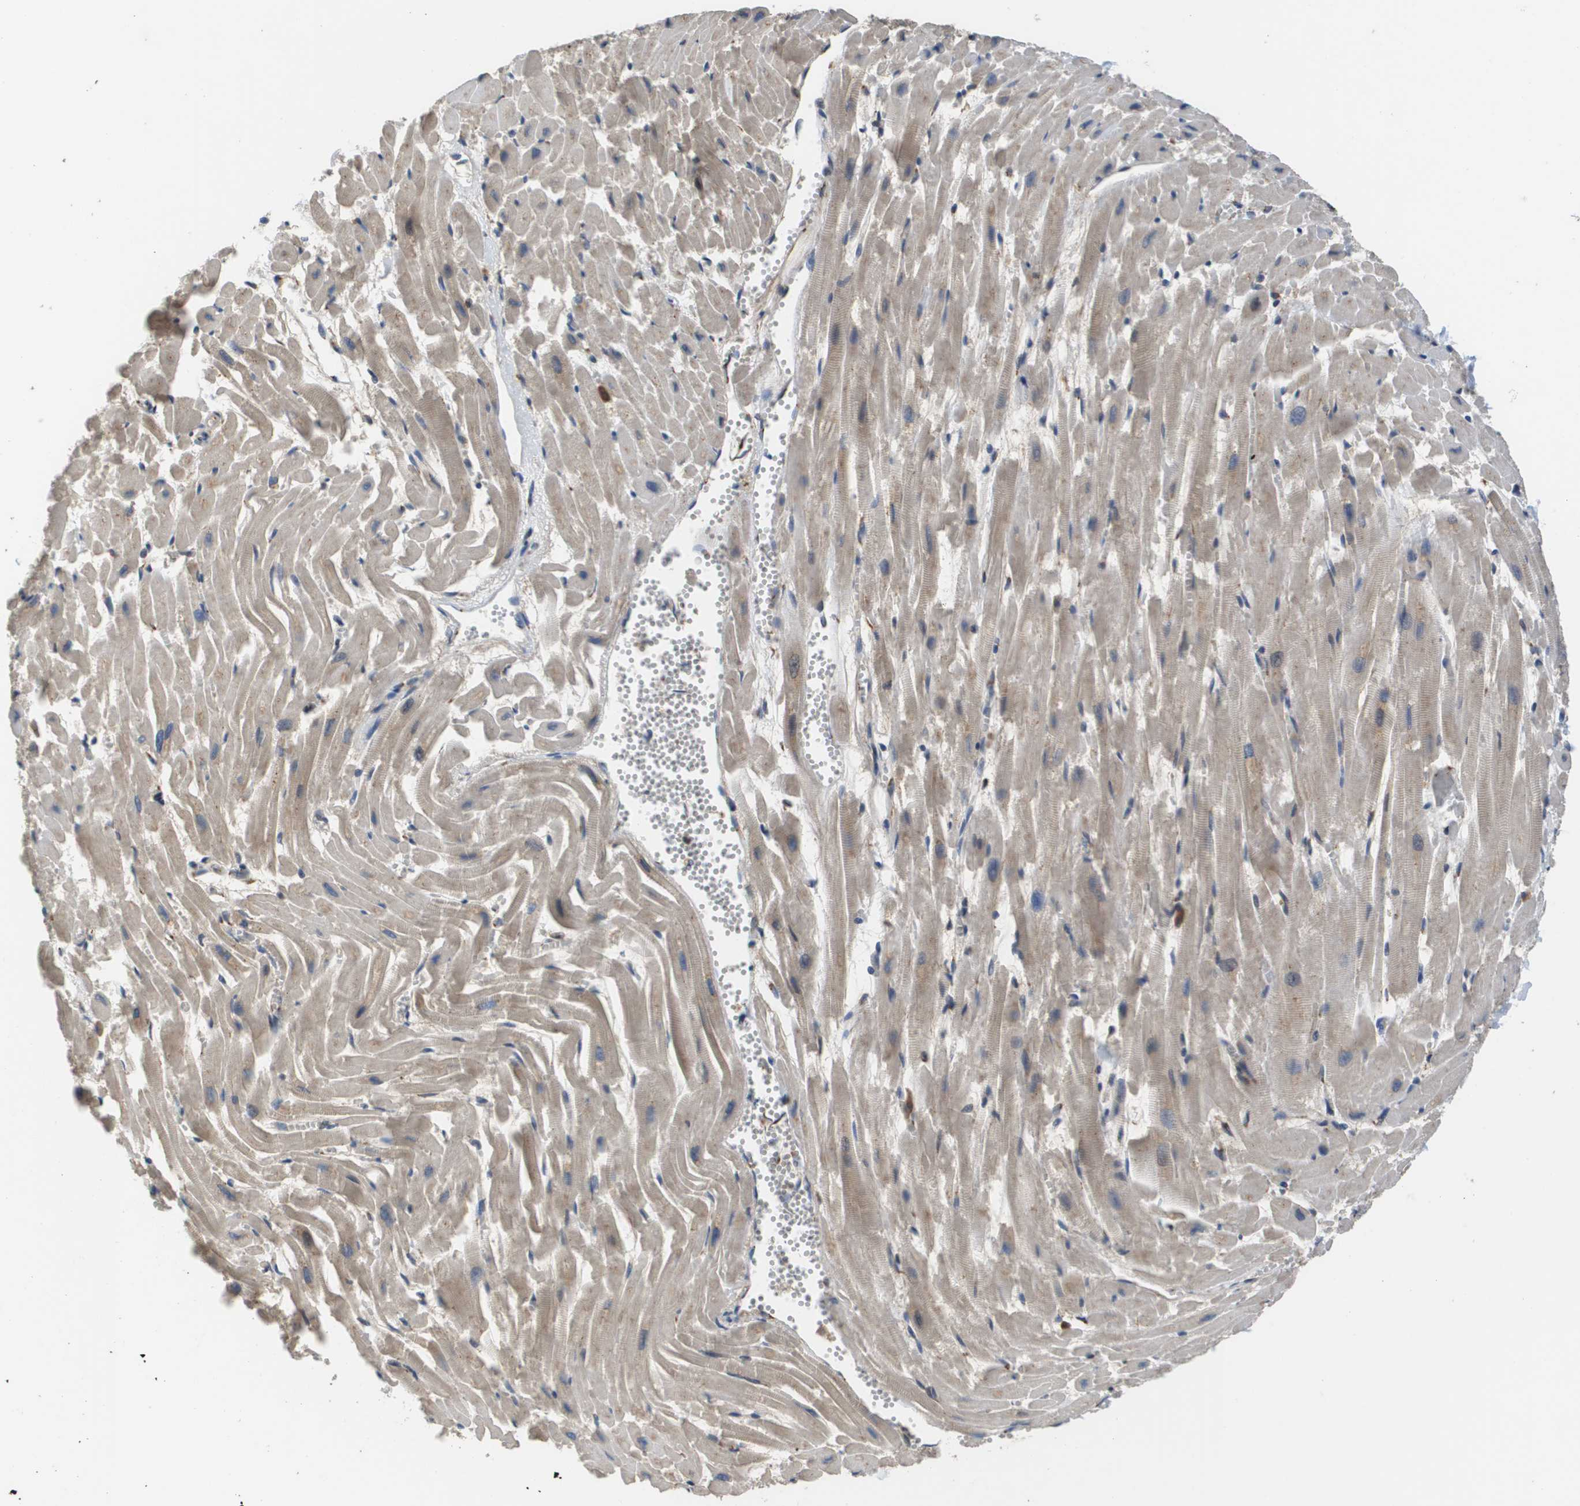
{"staining": {"intensity": "weak", "quantity": "25%-75%", "location": "cytoplasmic/membranous"}, "tissue": "heart muscle", "cell_type": "Cardiomyocytes", "image_type": "normal", "snomed": [{"axis": "morphology", "description": "Normal tissue, NOS"}, {"axis": "topography", "description": "Heart"}], "caption": "Immunohistochemical staining of unremarkable heart muscle reveals 25%-75% levels of weak cytoplasmic/membranous protein staining in about 25%-75% of cardiomyocytes. The staining is performed using DAB brown chromogen to label protein expression. The nuclei are counter-stained blue using hematoxylin.", "gene": "PCK1", "patient": {"sex": "female", "age": 19}}